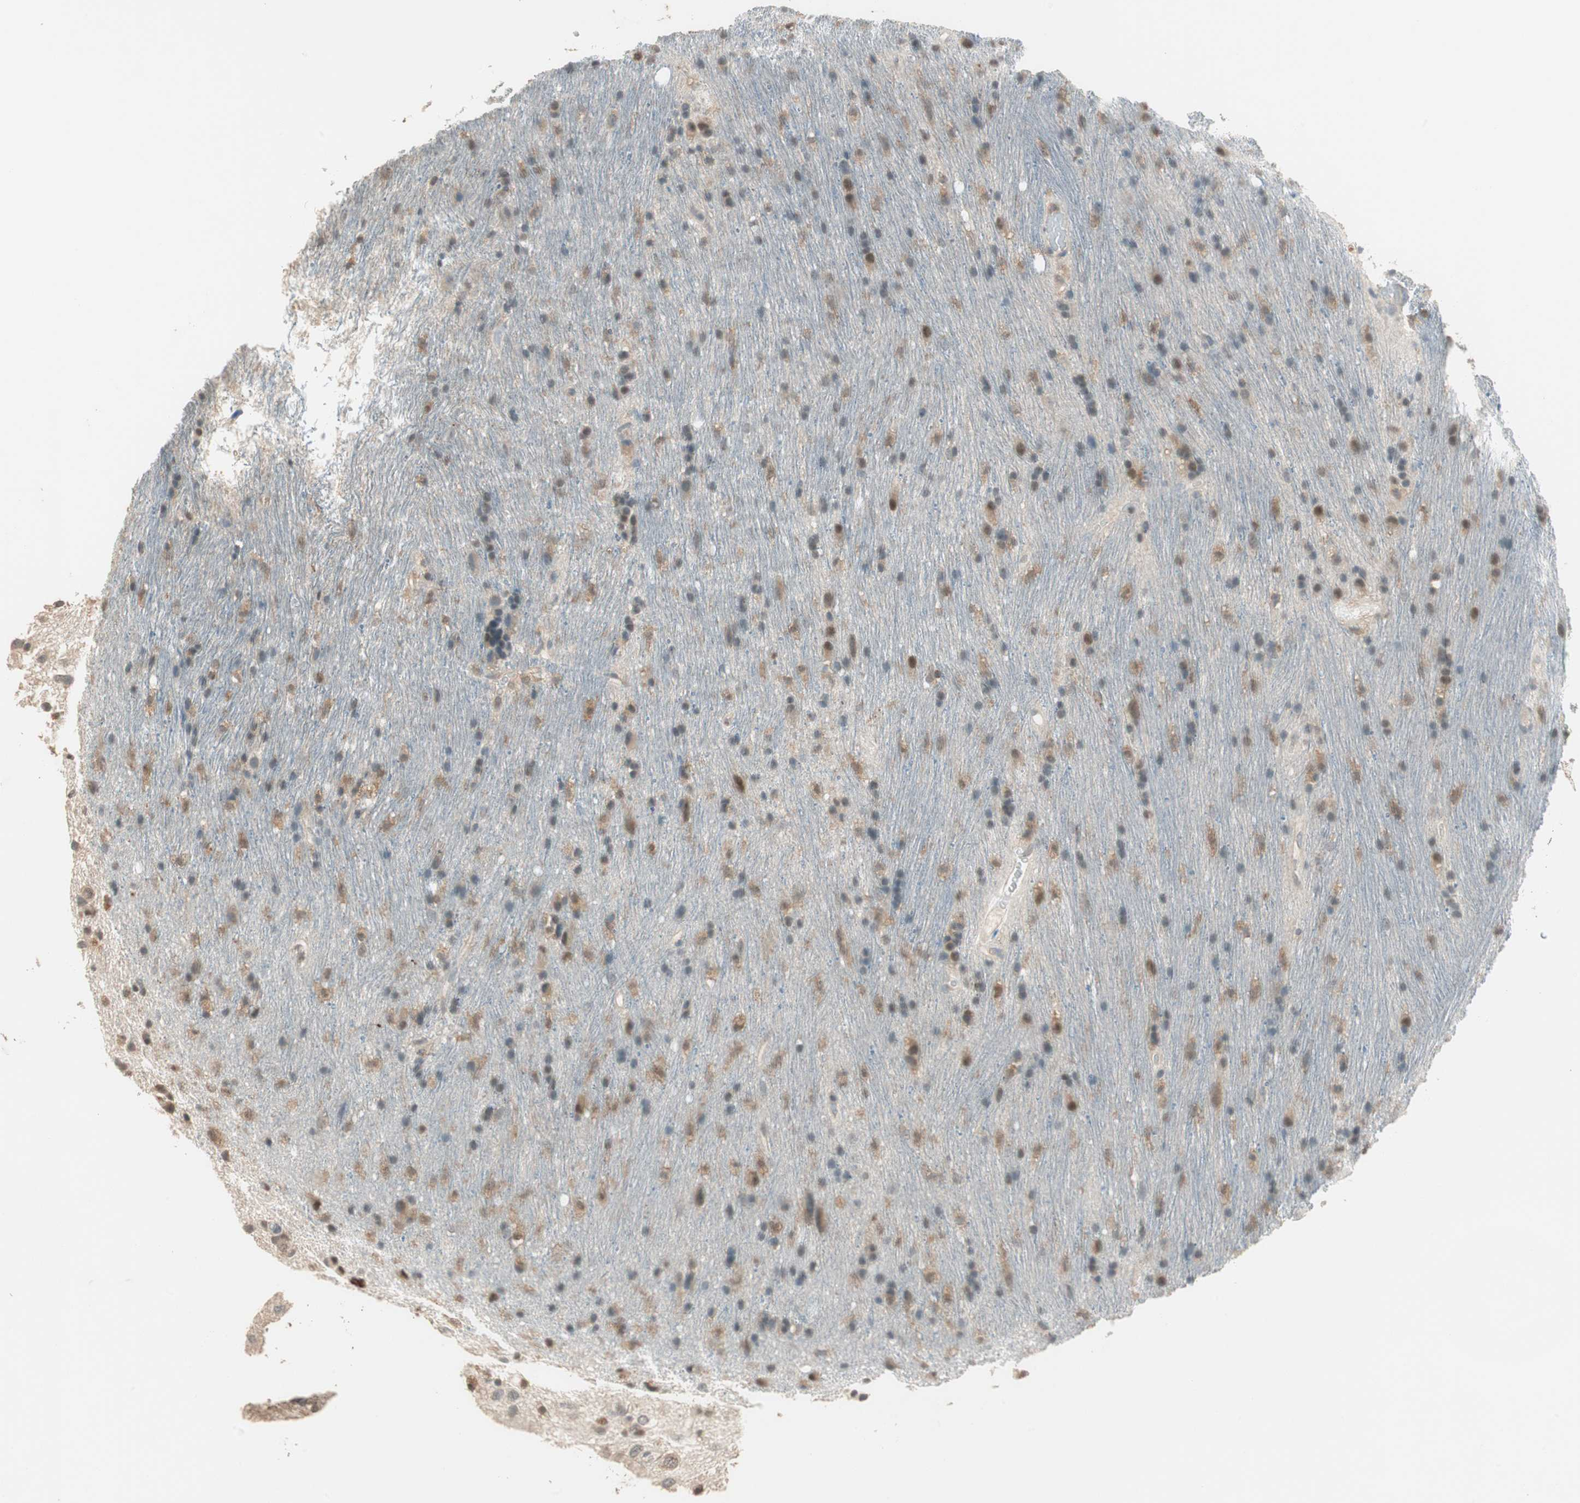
{"staining": {"intensity": "weak", "quantity": "25%-75%", "location": "cytoplasmic/membranous,nuclear"}, "tissue": "glioma", "cell_type": "Tumor cells", "image_type": "cancer", "snomed": [{"axis": "morphology", "description": "Glioma, malignant, Low grade"}, {"axis": "topography", "description": "Brain"}], "caption": "A brown stain labels weak cytoplasmic/membranous and nuclear expression of a protein in malignant low-grade glioma tumor cells.", "gene": "TRIM21", "patient": {"sex": "male", "age": 77}}